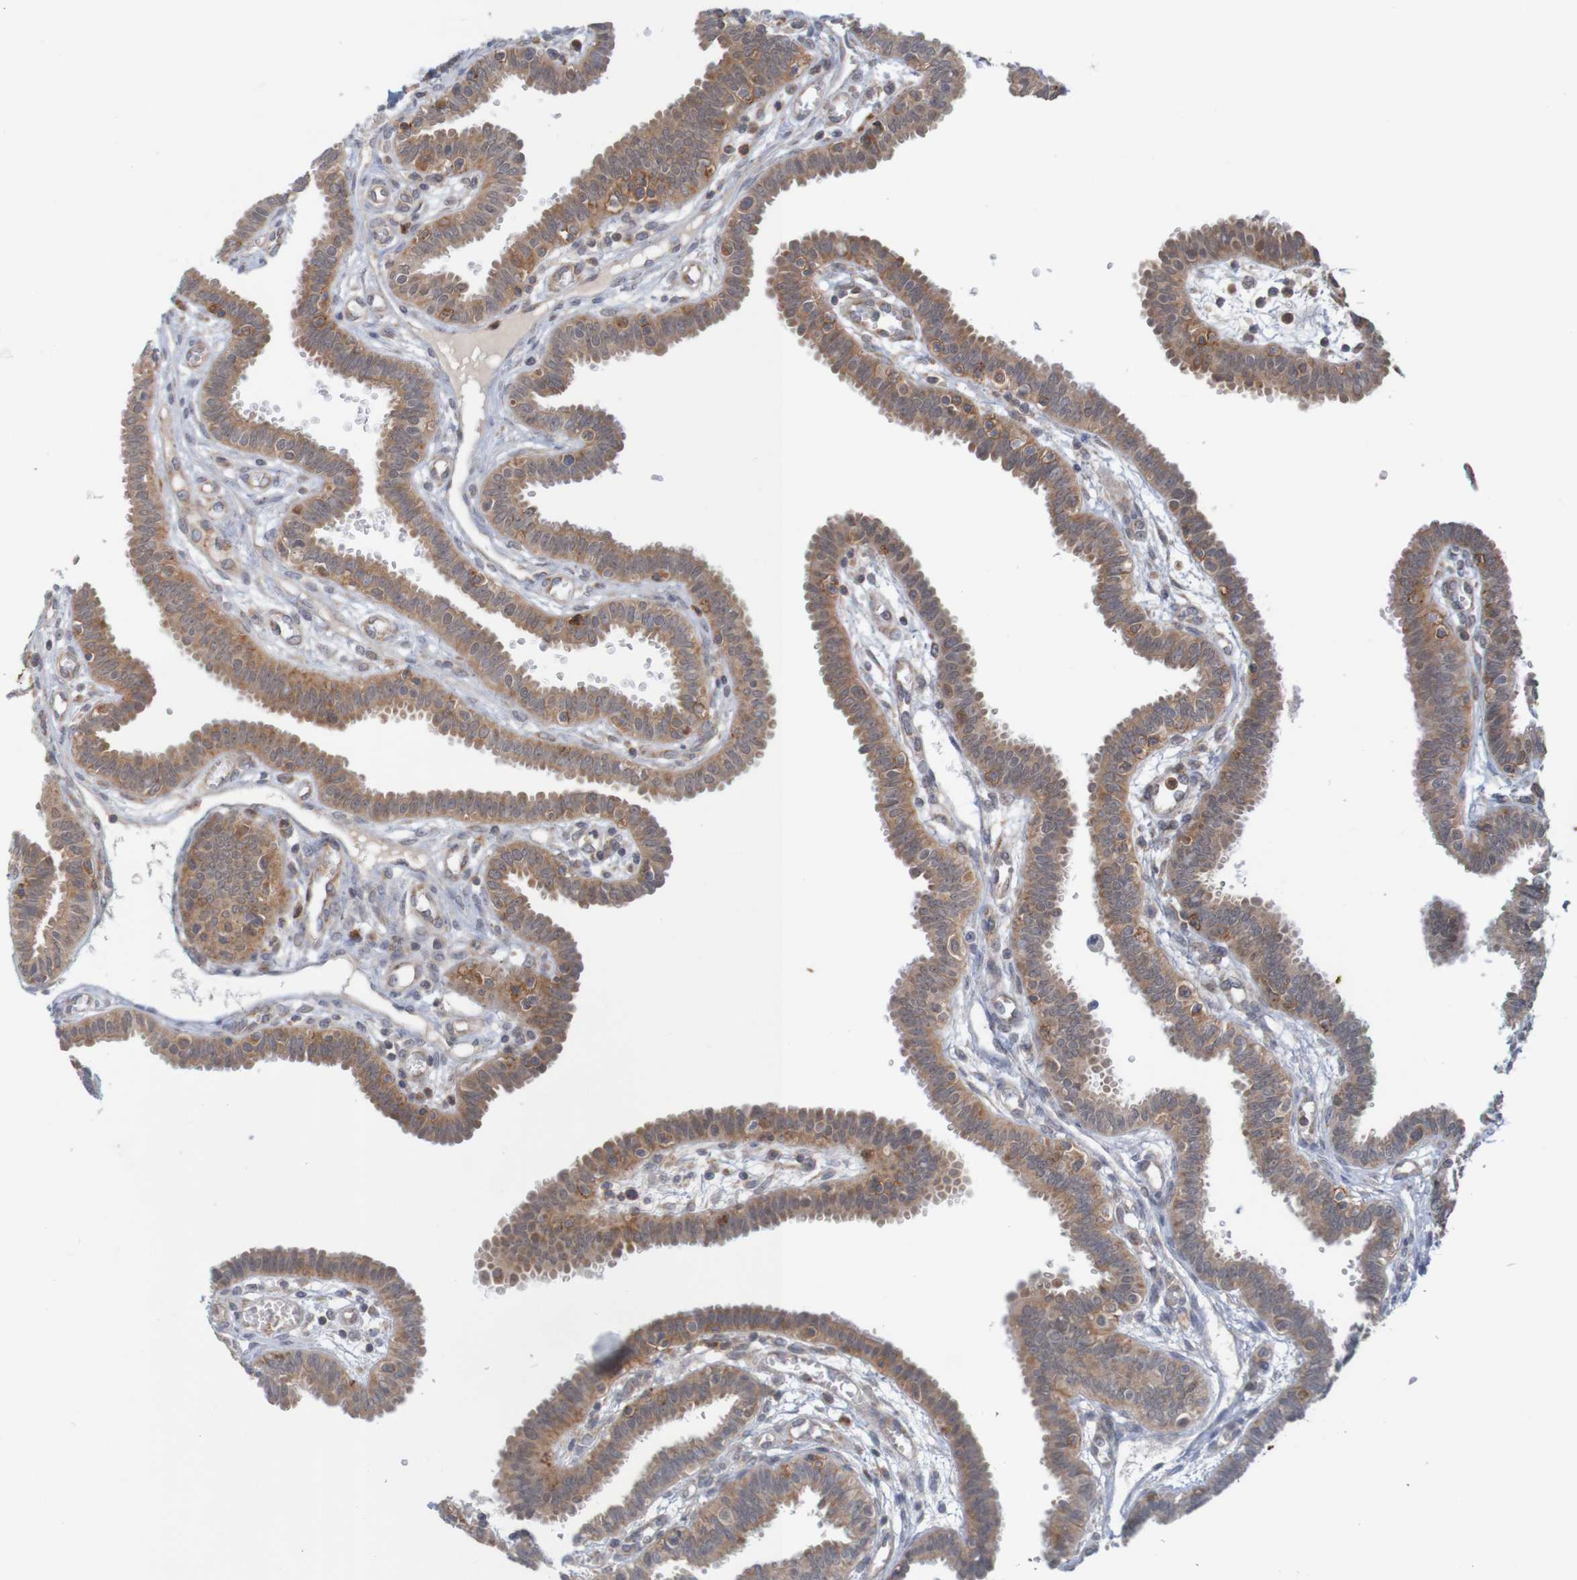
{"staining": {"intensity": "moderate", "quantity": ">75%", "location": "cytoplasmic/membranous"}, "tissue": "fallopian tube", "cell_type": "Glandular cells", "image_type": "normal", "snomed": [{"axis": "morphology", "description": "Normal tissue, NOS"}, {"axis": "topography", "description": "Fallopian tube"}], "caption": "IHC (DAB) staining of unremarkable fallopian tube shows moderate cytoplasmic/membranous protein expression in approximately >75% of glandular cells.", "gene": "NAV2", "patient": {"sex": "female", "age": 32}}